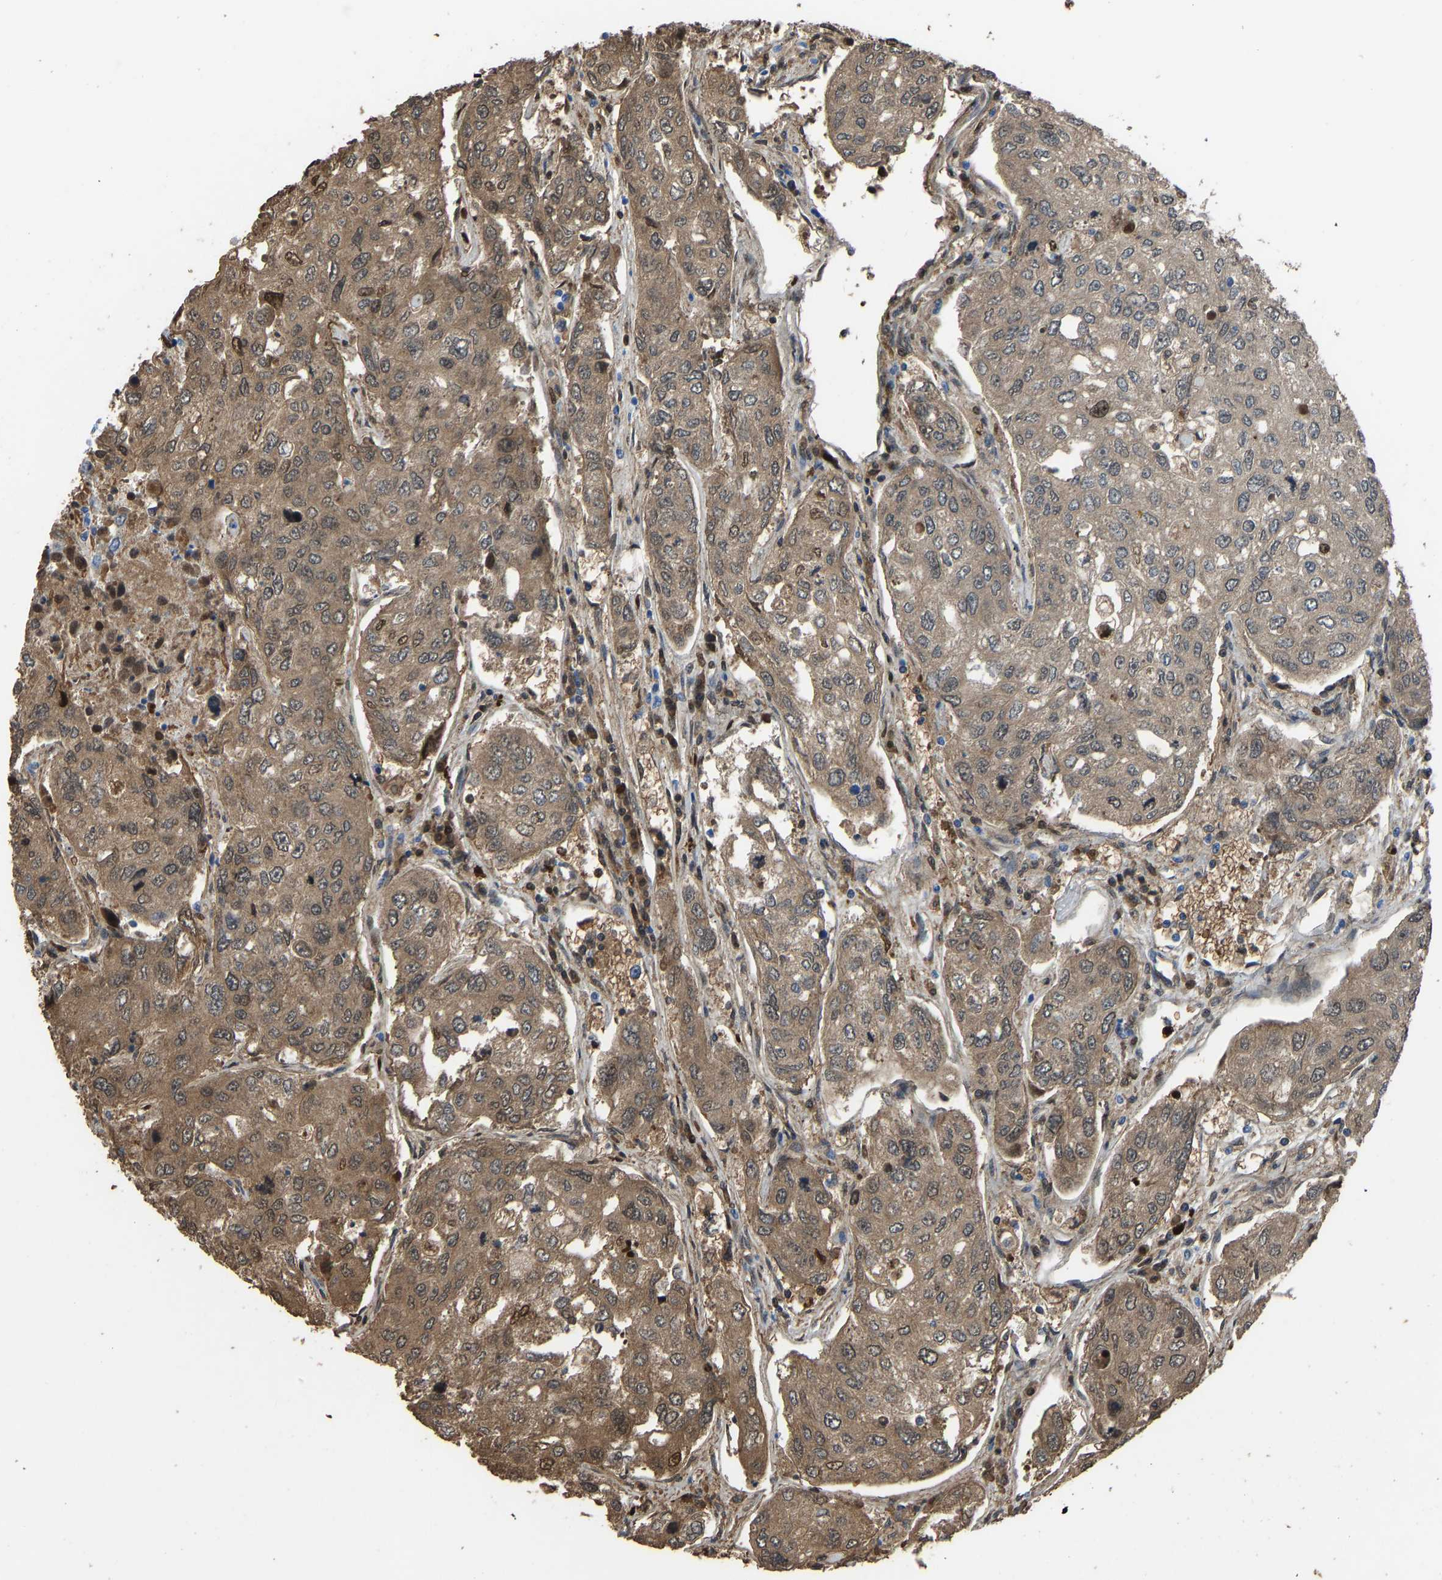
{"staining": {"intensity": "moderate", "quantity": ">75%", "location": "cytoplasmic/membranous"}, "tissue": "urothelial cancer", "cell_type": "Tumor cells", "image_type": "cancer", "snomed": [{"axis": "morphology", "description": "Urothelial carcinoma, High grade"}, {"axis": "topography", "description": "Lymph node"}, {"axis": "topography", "description": "Urinary bladder"}], "caption": "About >75% of tumor cells in human urothelial cancer display moderate cytoplasmic/membranous protein expression as visualized by brown immunohistochemical staining.", "gene": "PIGS", "patient": {"sex": "male", "age": 51}}